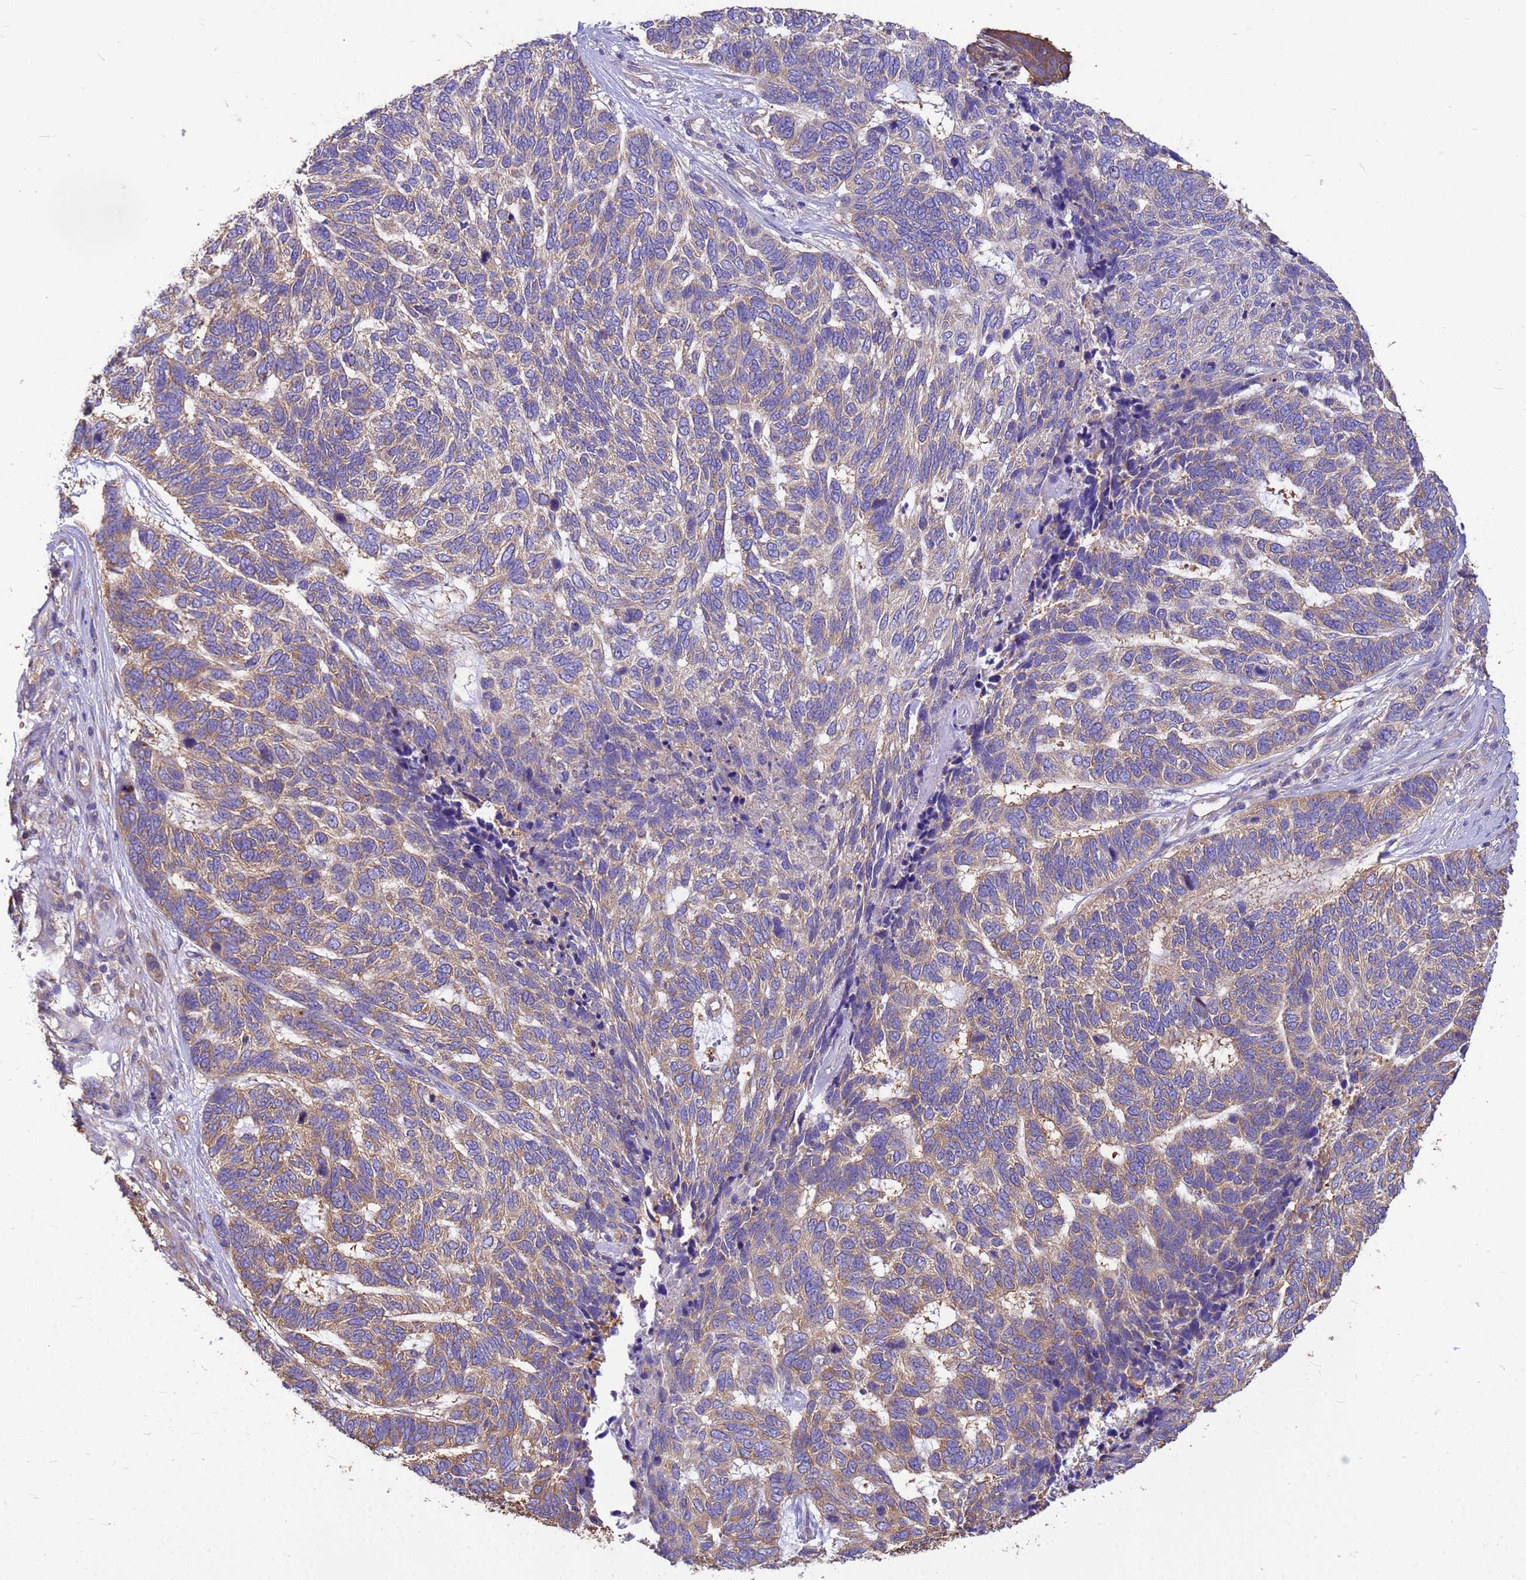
{"staining": {"intensity": "moderate", "quantity": "25%-75%", "location": "cytoplasmic/membranous"}, "tissue": "skin cancer", "cell_type": "Tumor cells", "image_type": "cancer", "snomed": [{"axis": "morphology", "description": "Basal cell carcinoma"}, {"axis": "topography", "description": "Skin"}], "caption": "Protein analysis of skin cancer (basal cell carcinoma) tissue shows moderate cytoplasmic/membranous expression in approximately 25%-75% of tumor cells.", "gene": "TUBB1", "patient": {"sex": "female", "age": 65}}